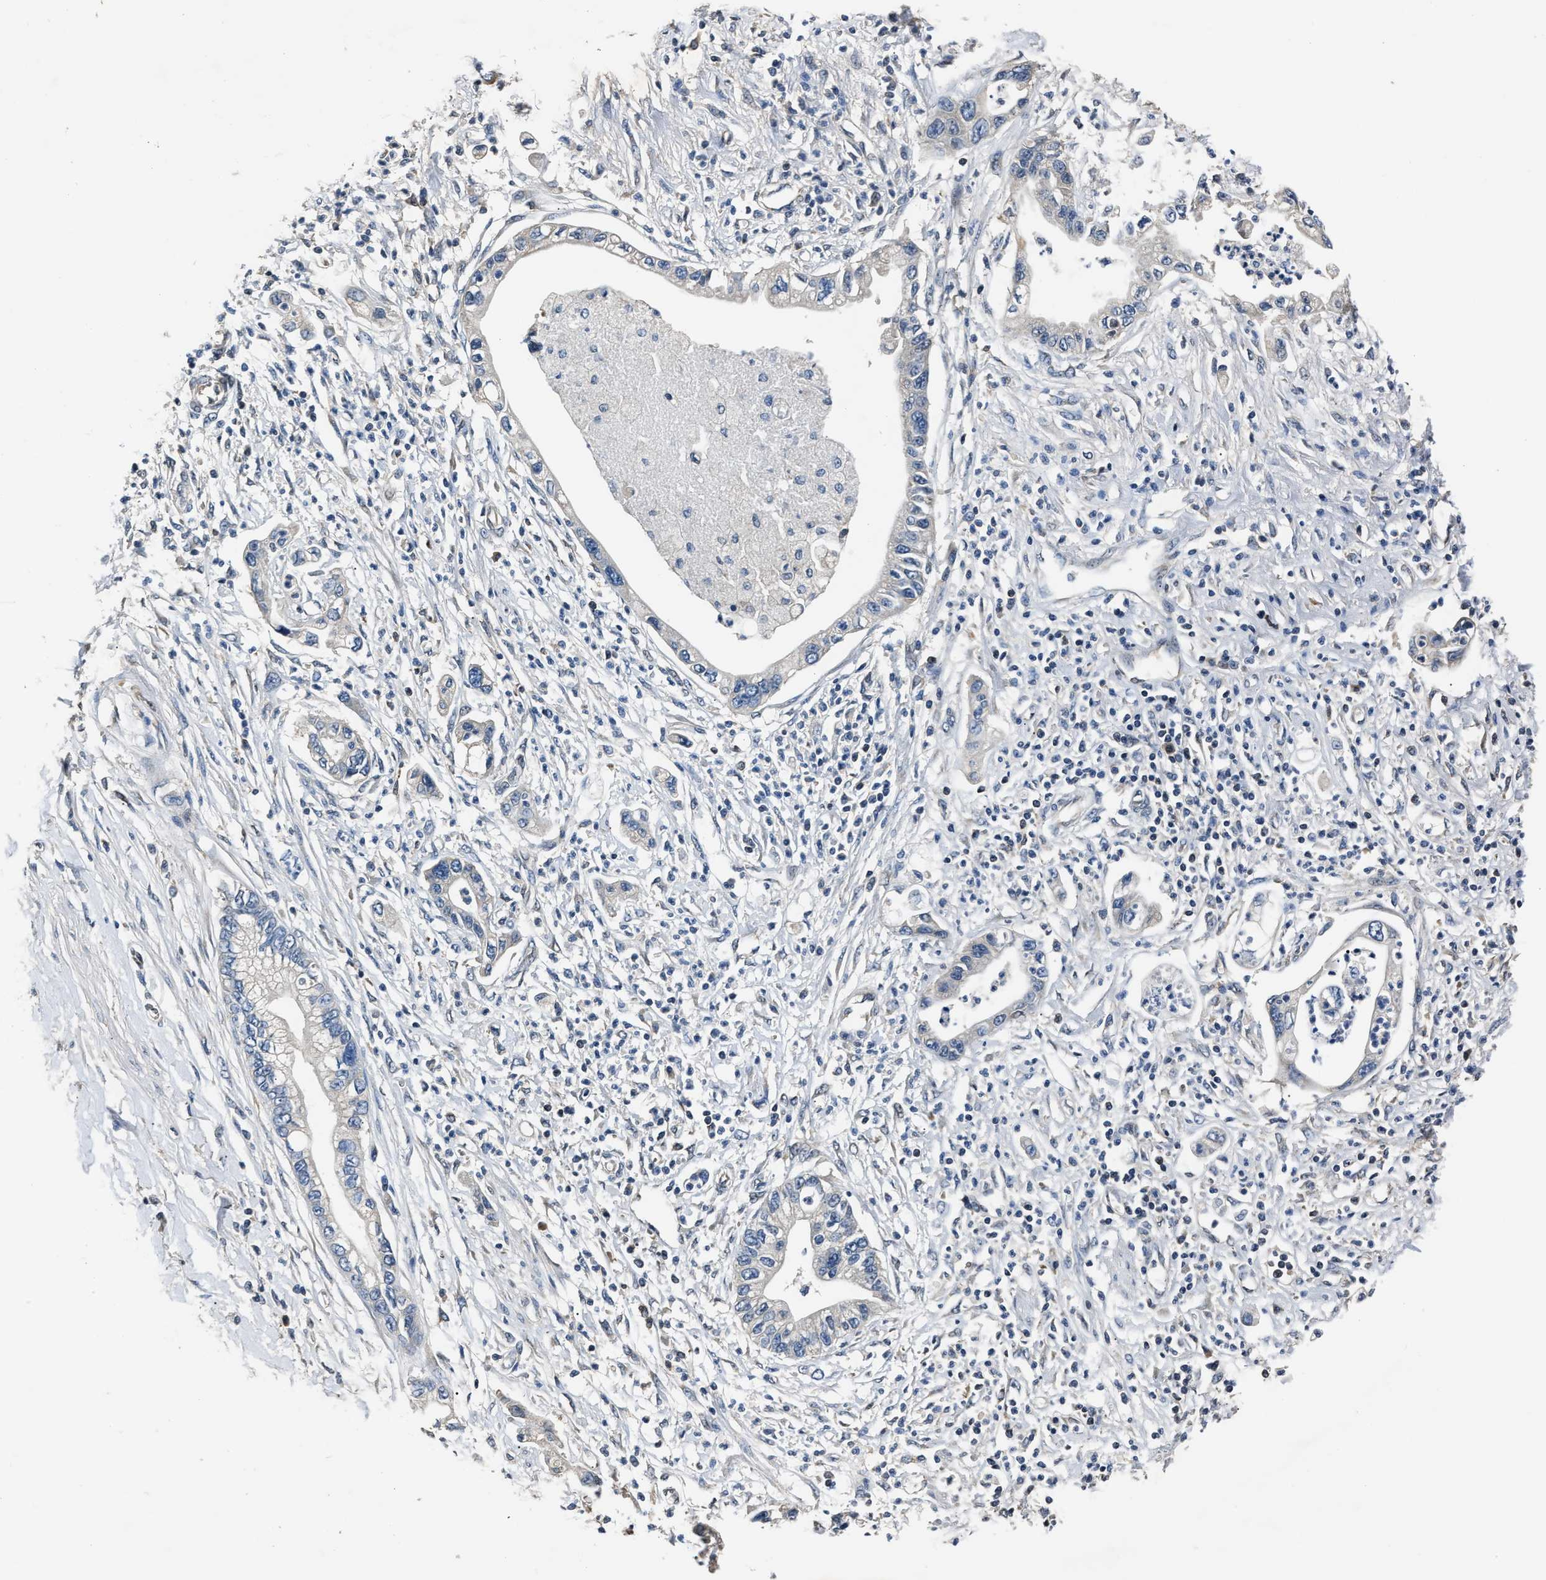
{"staining": {"intensity": "negative", "quantity": "none", "location": "none"}, "tissue": "pancreatic cancer", "cell_type": "Tumor cells", "image_type": "cancer", "snomed": [{"axis": "morphology", "description": "Adenocarcinoma, NOS"}, {"axis": "topography", "description": "Pancreas"}], "caption": "Immunohistochemistry (IHC) photomicrograph of adenocarcinoma (pancreatic) stained for a protein (brown), which reveals no expression in tumor cells.", "gene": "TNRC18", "patient": {"sex": "male", "age": 56}}